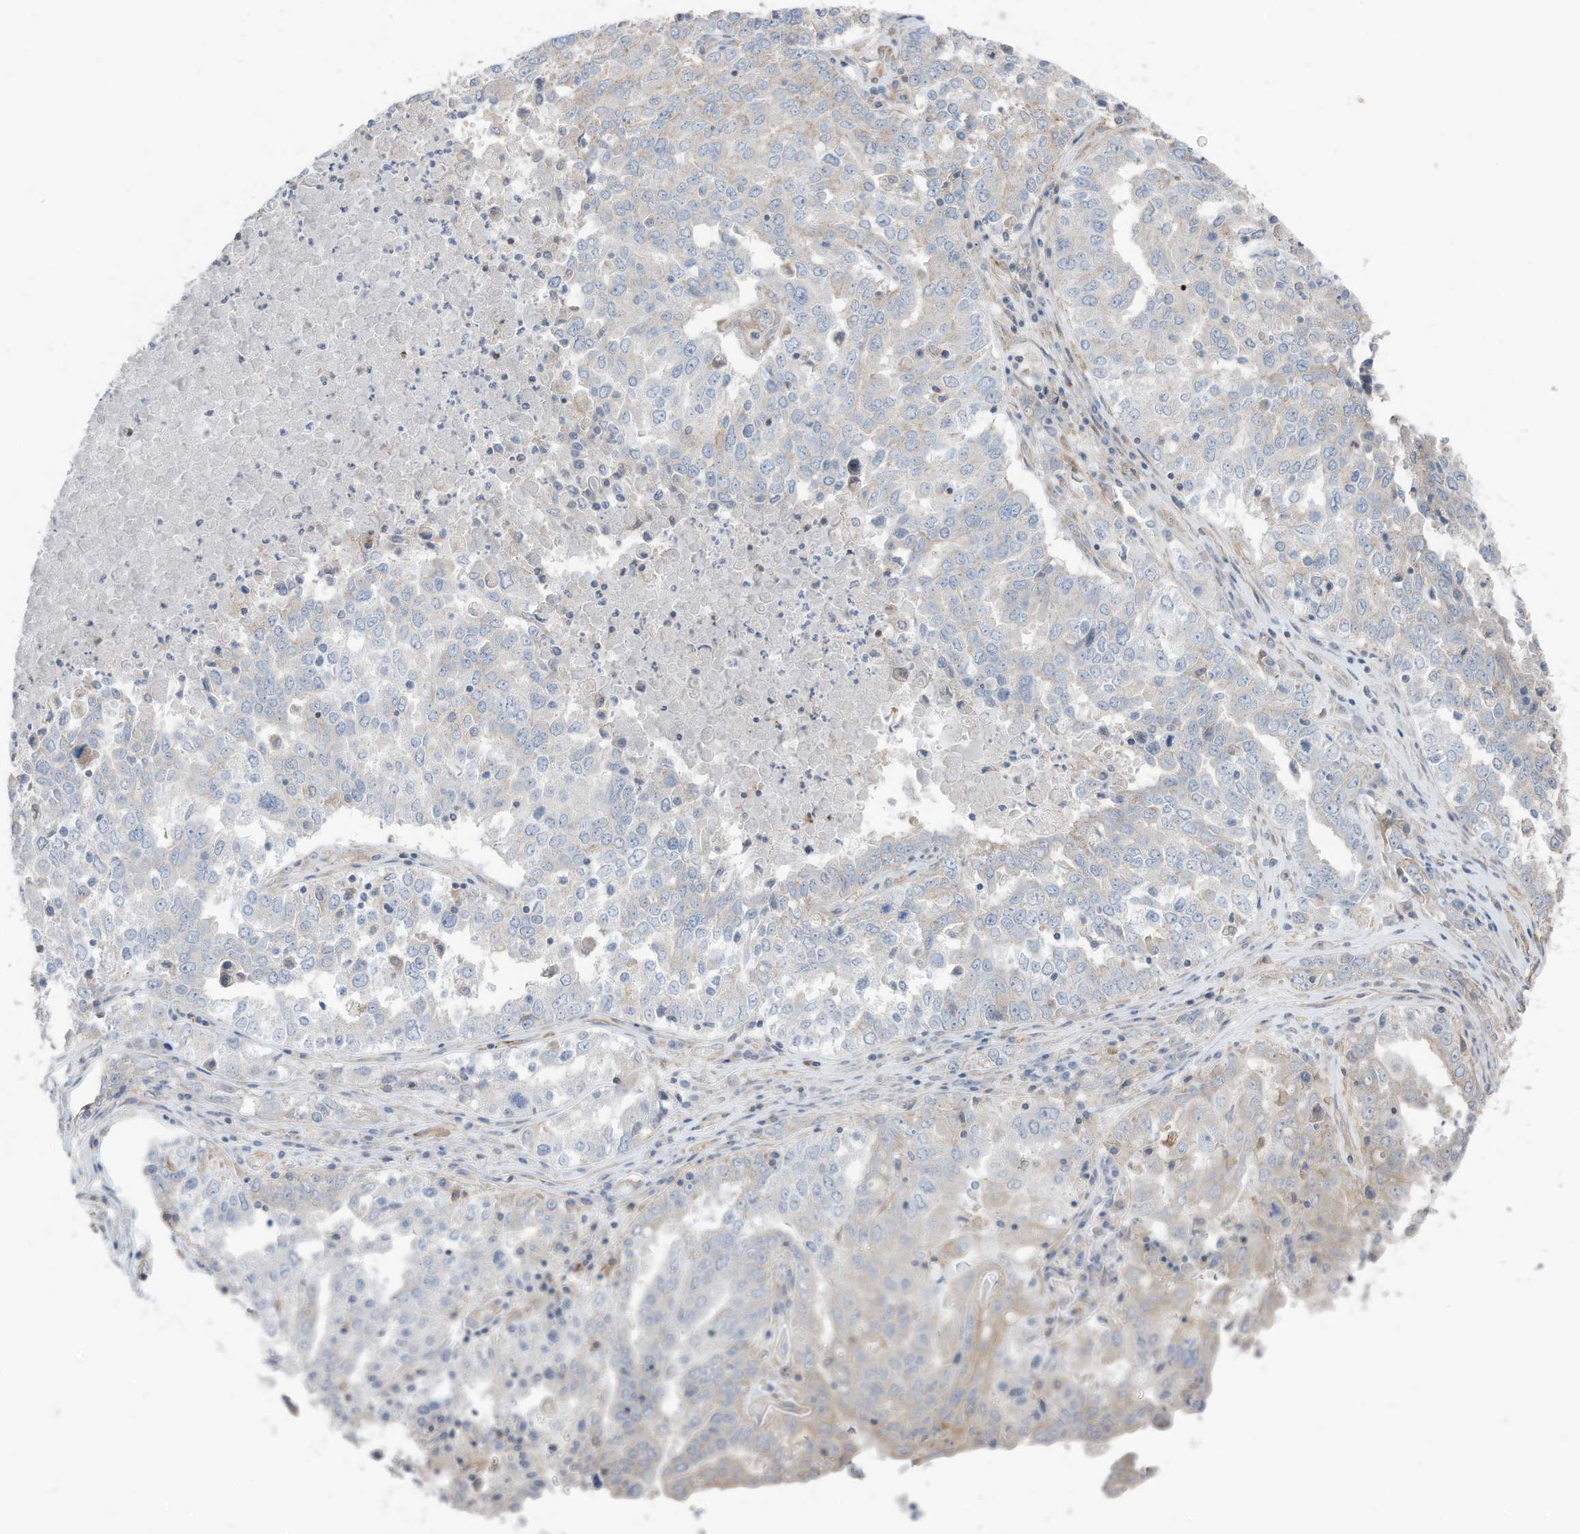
{"staining": {"intensity": "negative", "quantity": "none", "location": "none"}, "tissue": "ovarian cancer", "cell_type": "Tumor cells", "image_type": "cancer", "snomed": [{"axis": "morphology", "description": "Carcinoma, endometroid"}, {"axis": "topography", "description": "Ovary"}], "caption": "Immunohistochemical staining of endometroid carcinoma (ovarian) reveals no significant expression in tumor cells.", "gene": "SLC17A7", "patient": {"sex": "female", "age": 62}}